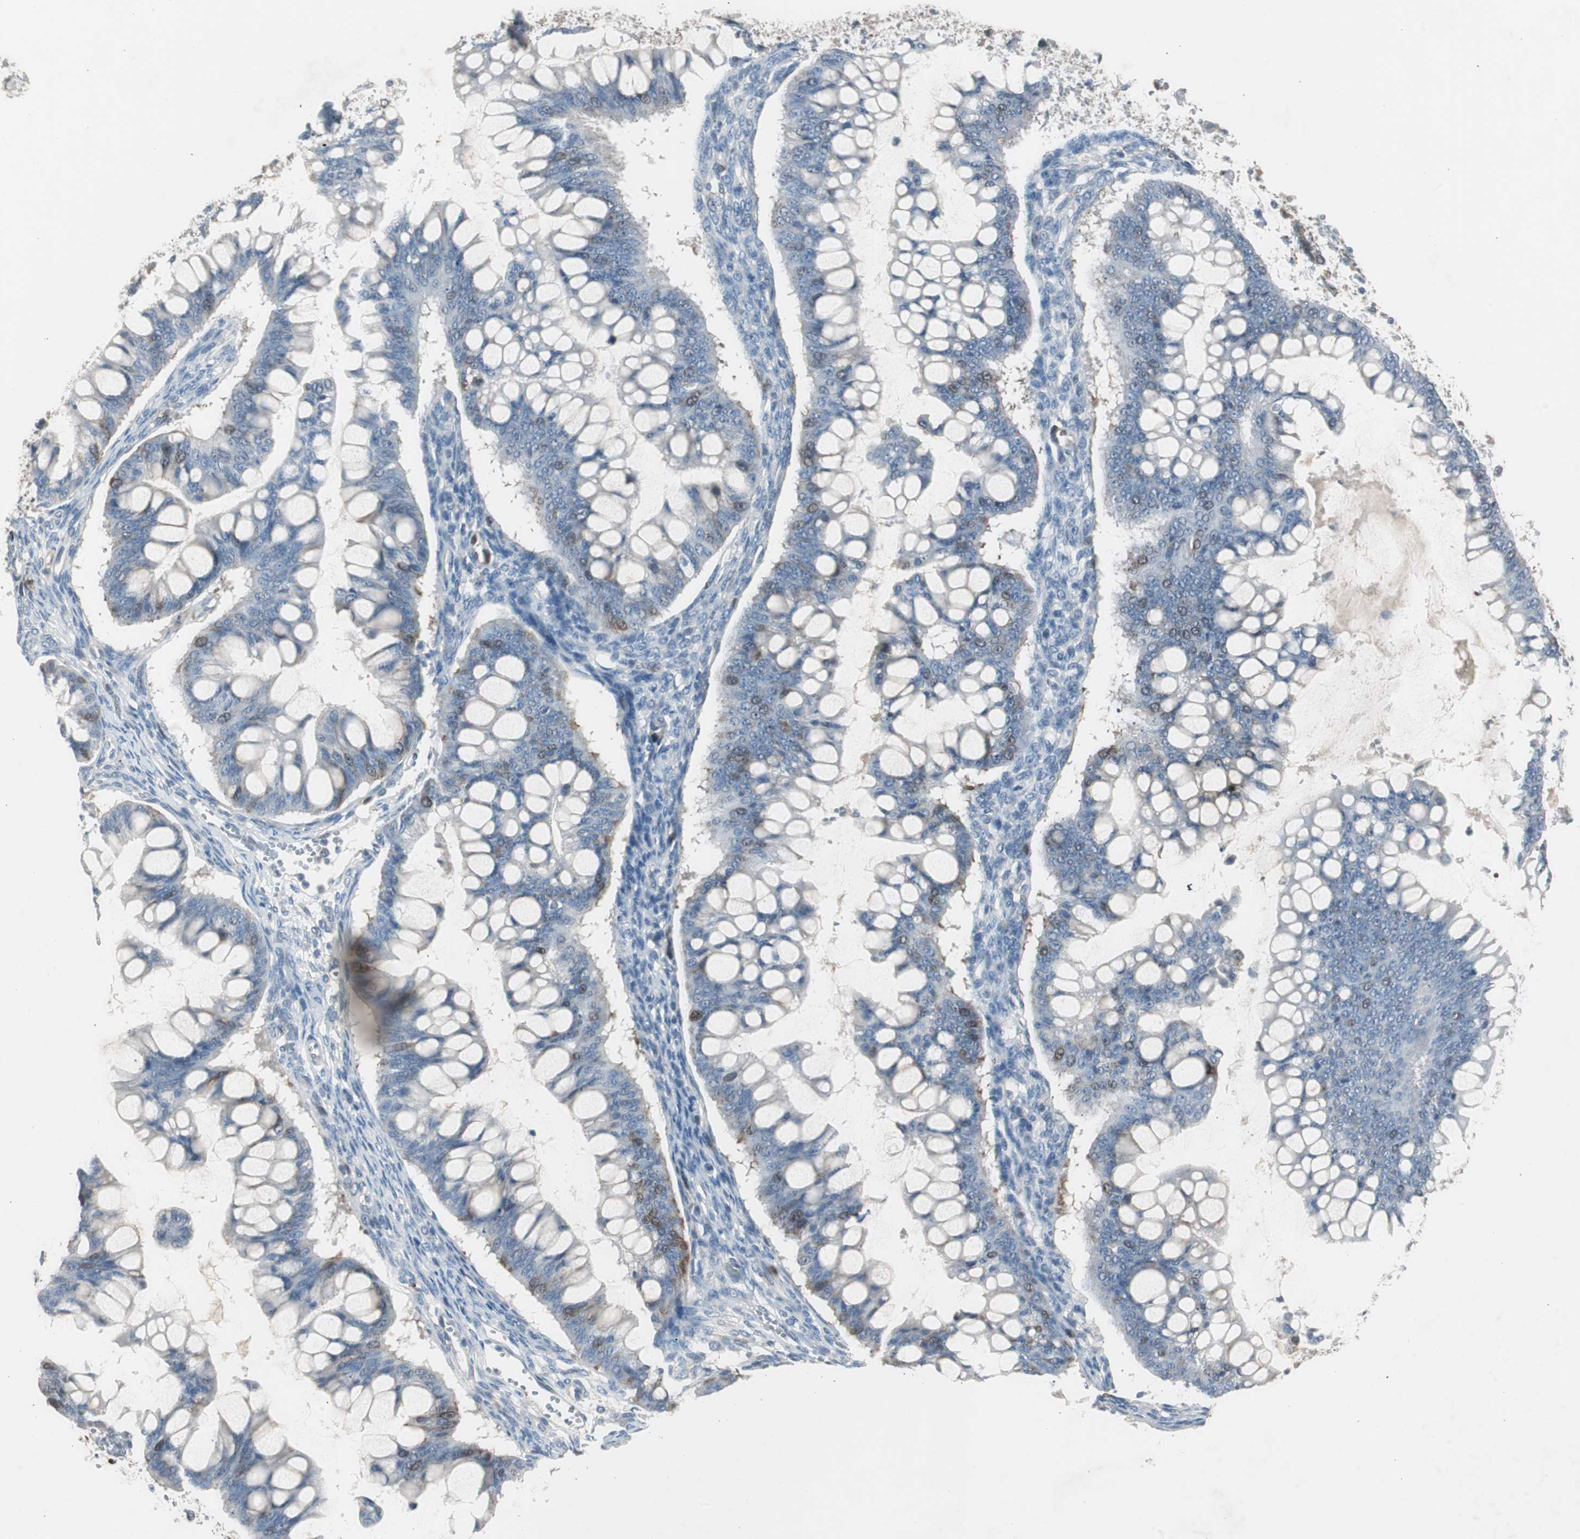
{"staining": {"intensity": "weak", "quantity": "<25%", "location": "cytoplasmic/membranous"}, "tissue": "ovarian cancer", "cell_type": "Tumor cells", "image_type": "cancer", "snomed": [{"axis": "morphology", "description": "Cystadenocarcinoma, mucinous, NOS"}, {"axis": "topography", "description": "Ovary"}], "caption": "This is an immunohistochemistry (IHC) image of human ovarian mucinous cystadenocarcinoma. There is no expression in tumor cells.", "gene": "TK1", "patient": {"sex": "female", "age": 73}}